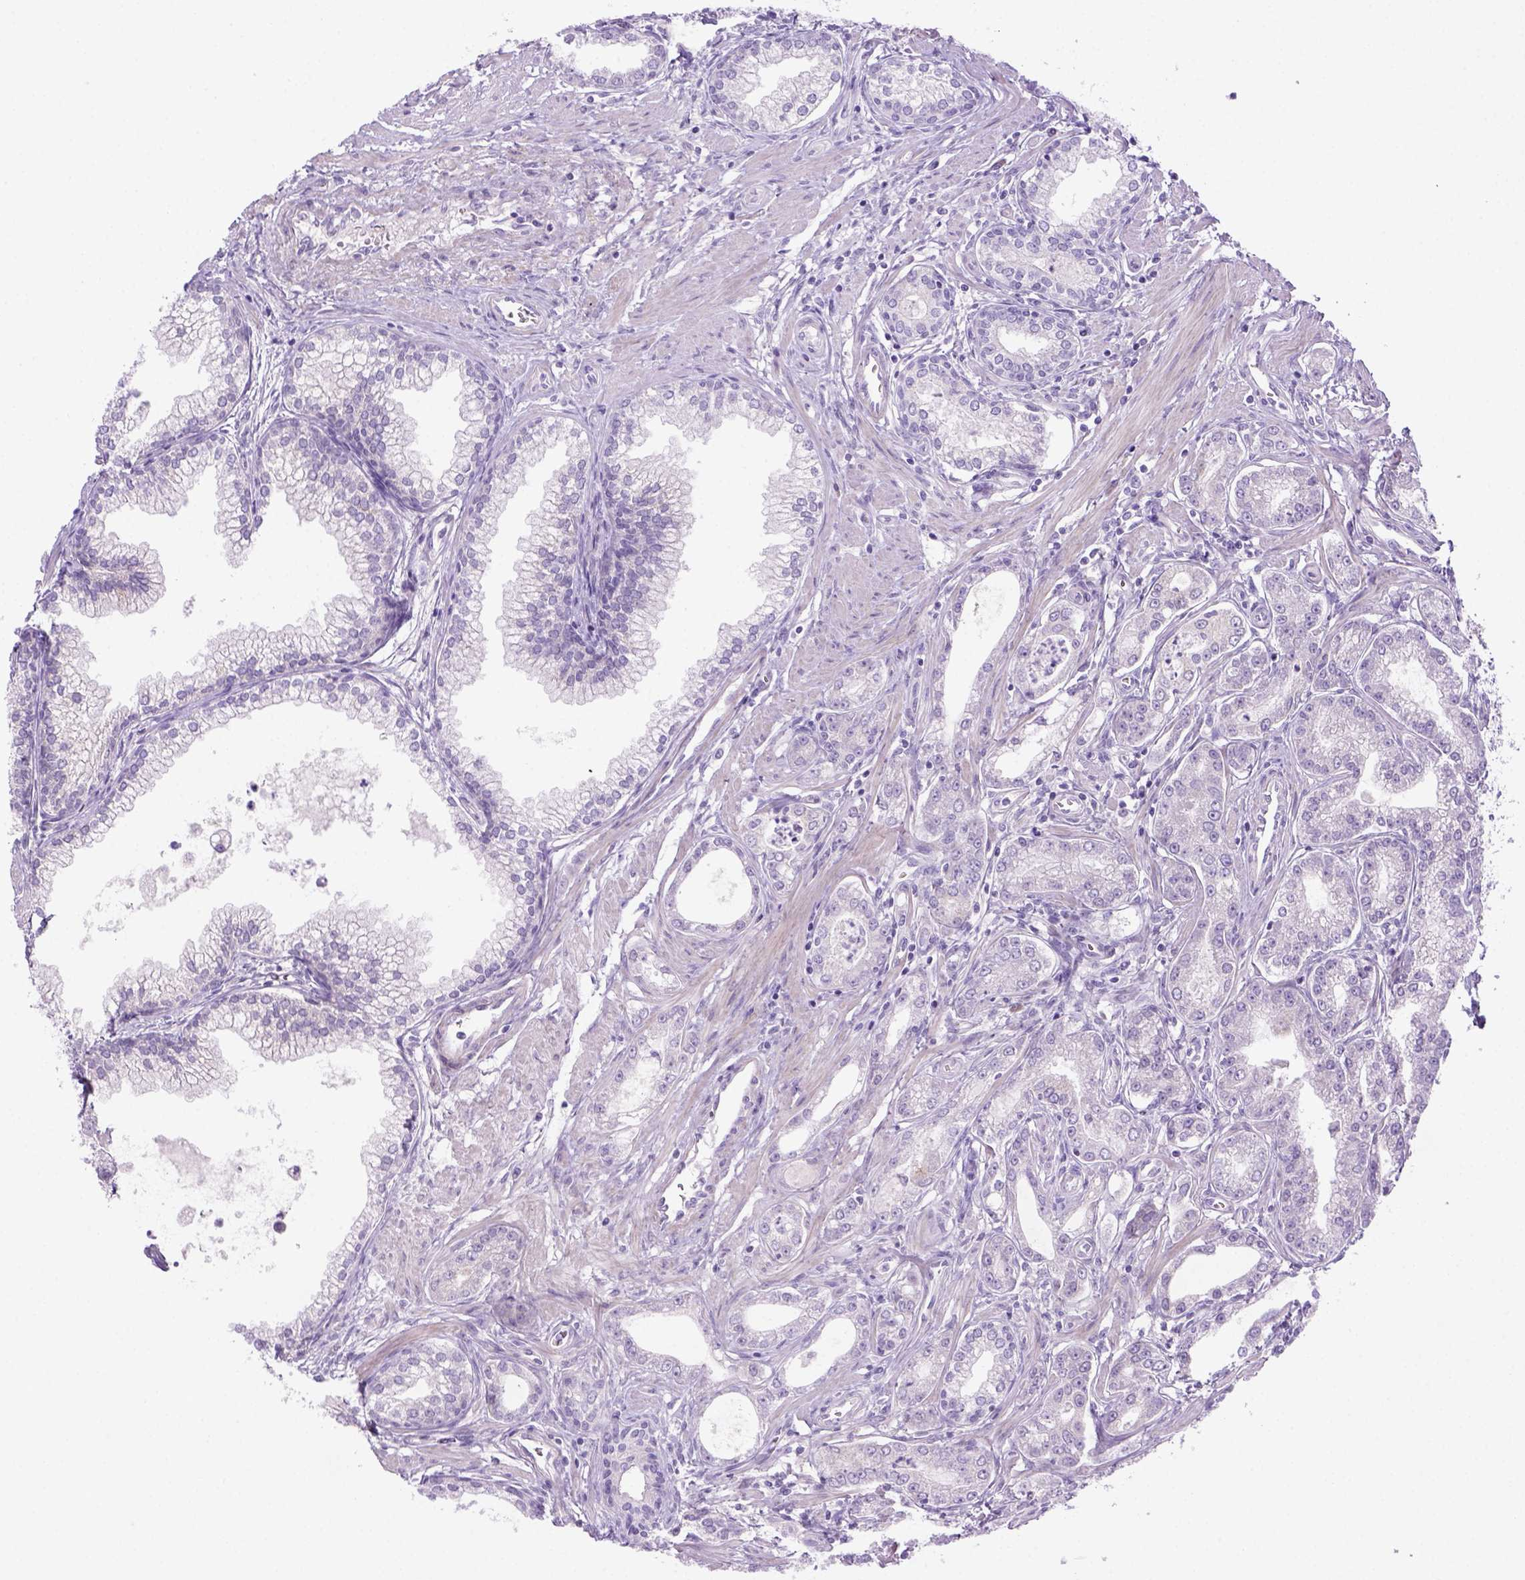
{"staining": {"intensity": "negative", "quantity": "none", "location": "none"}, "tissue": "prostate cancer", "cell_type": "Tumor cells", "image_type": "cancer", "snomed": [{"axis": "morphology", "description": "Adenocarcinoma, NOS"}, {"axis": "topography", "description": "Prostate"}], "caption": "Protein analysis of prostate cancer demonstrates no significant positivity in tumor cells.", "gene": "DNAH11", "patient": {"sex": "male", "age": 71}}